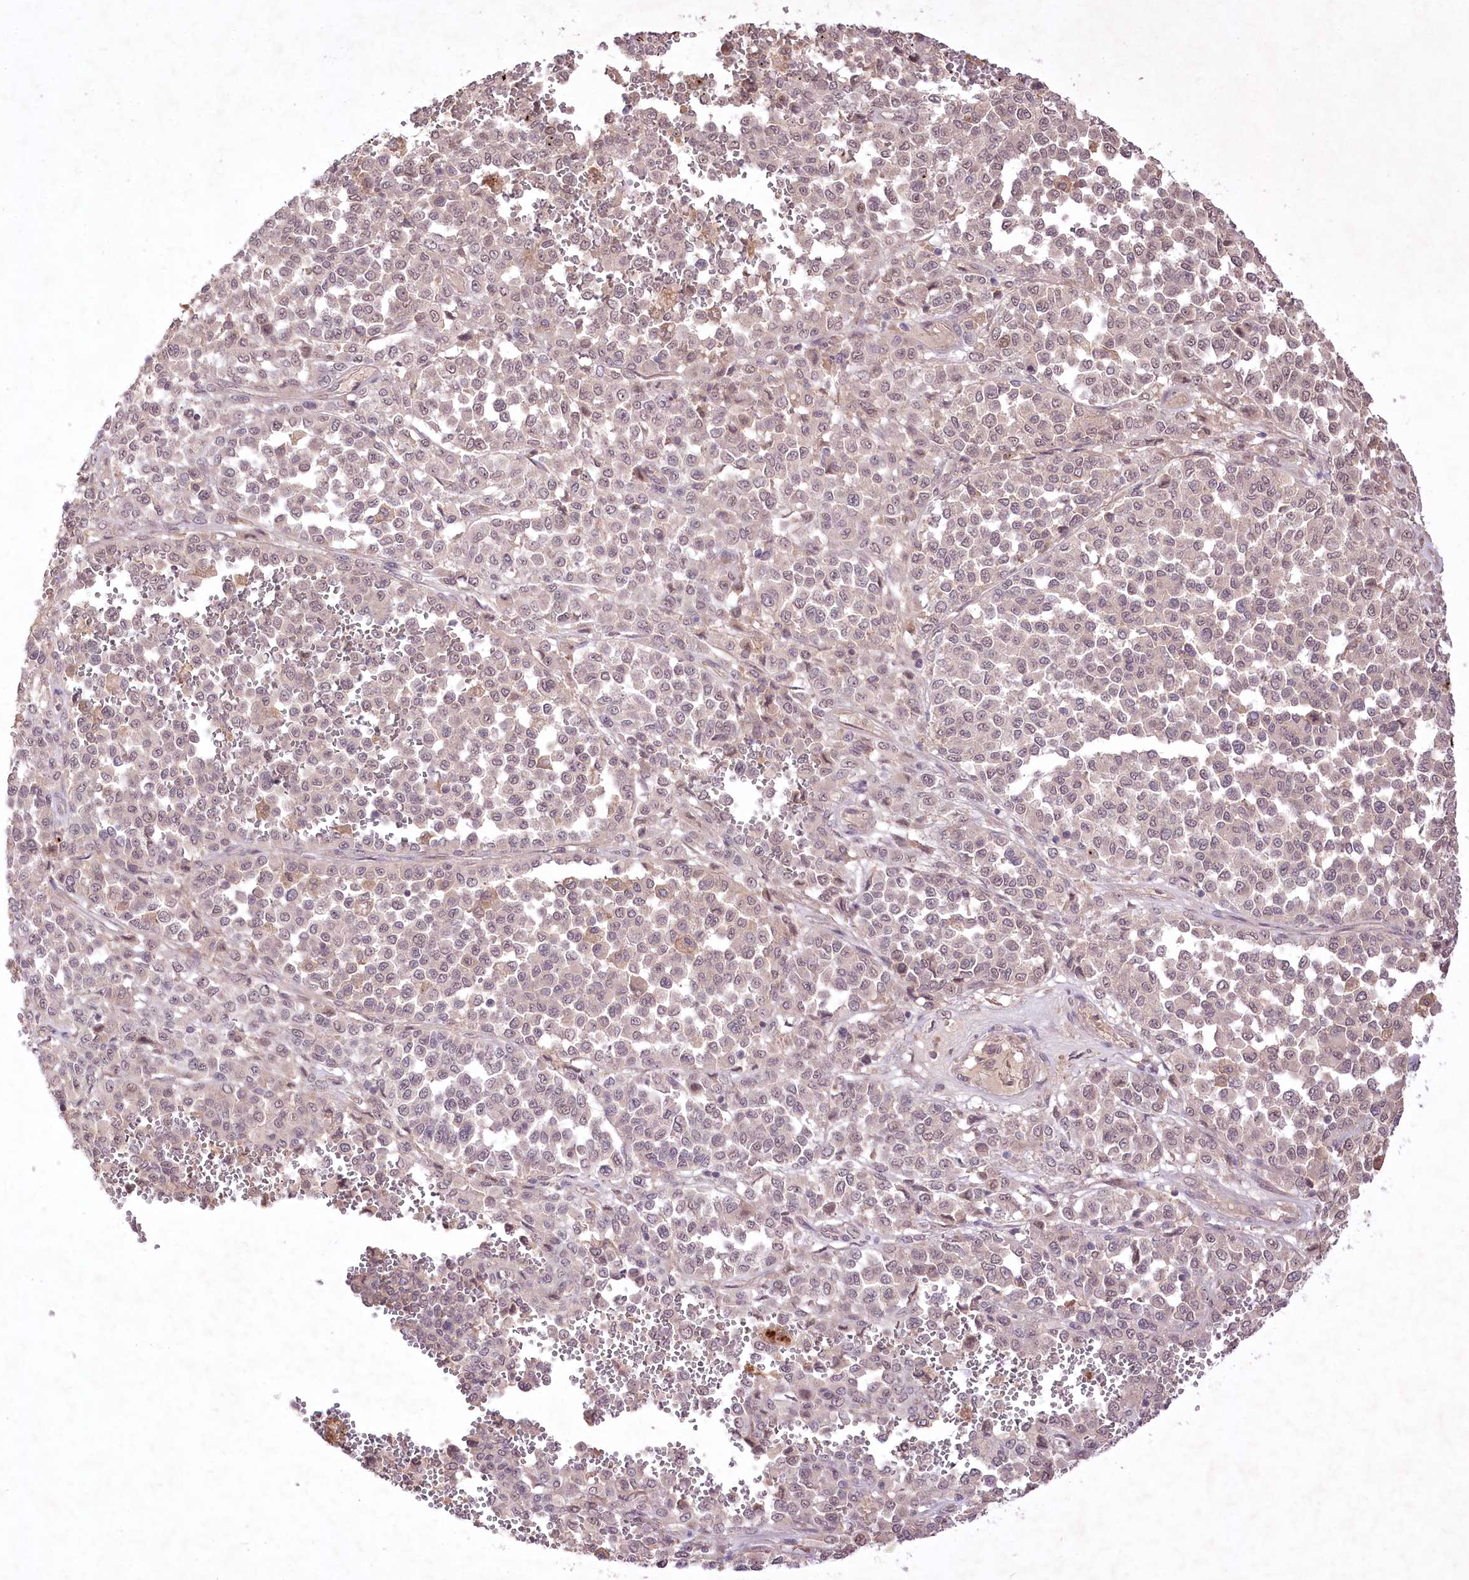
{"staining": {"intensity": "weak", "quantity": "<25%", "location": "cytoplasmic/membranous,nuclear"}, "tissue": "melanoma", "cell_type": "Tumor cells", "image_type": "cancer", "snomed": [{"axis": "morphology", "description": "Malignant melanoma, Metastatic site"}, {"axis": "topography", "description": "Pancreas"}], "caption": "DAB (3,3'-diaminobenzidine) immunohistochemical staining of melanoma displays no significant positivity in tumor cells.", "gene": "HELT", "patient": {"sex": "female", "age": 30}}